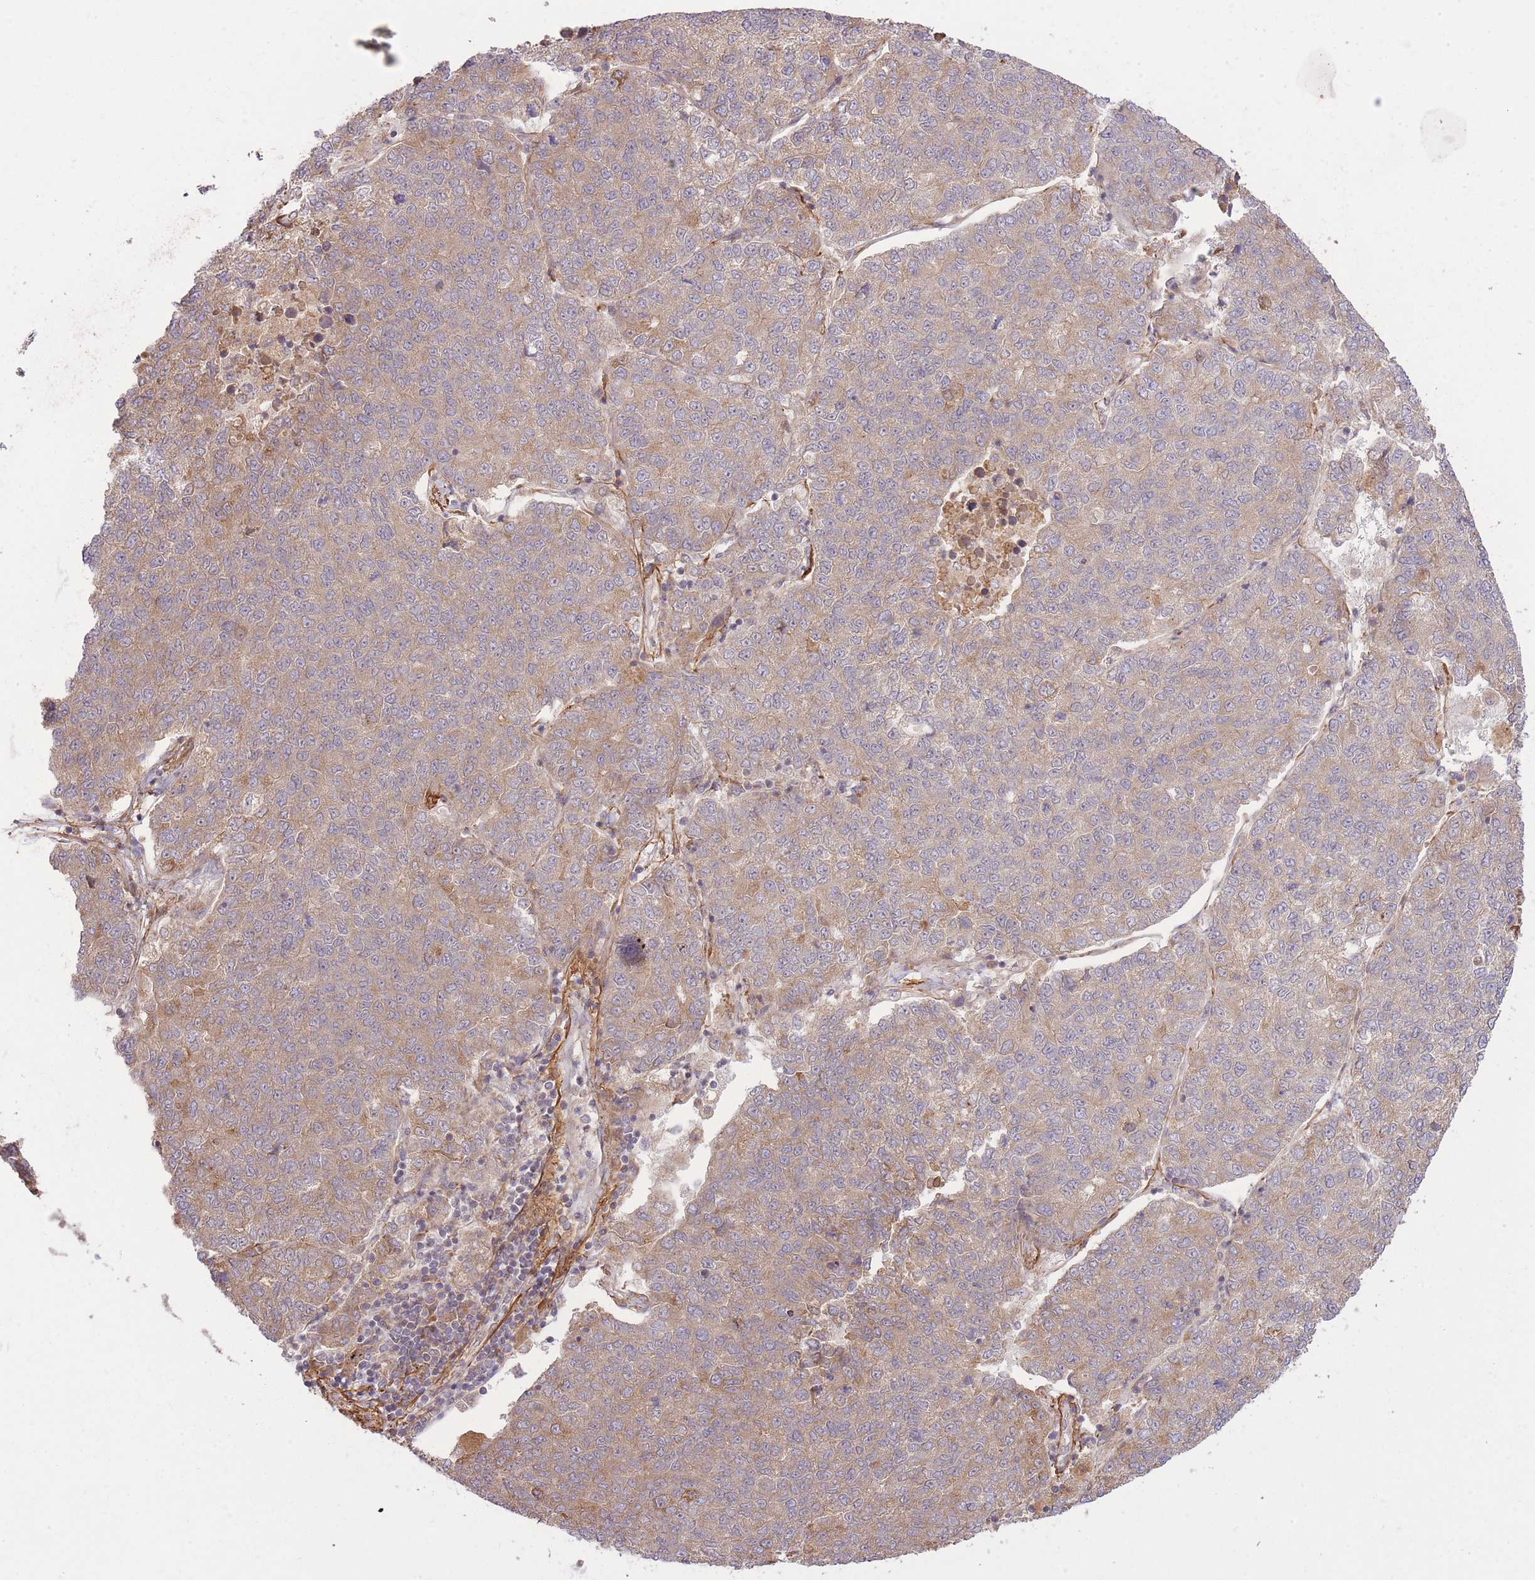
{"staining": {"intensity": "moderate", "quantity": "25%-75%", "location": "cytoplasmic/membranous"}, "tissue": "lung cancer", "cell_type": "Tumor cells", "image_type": "cancer", "snomed": [{"axis": "morphology", "description": "Adenocarcinoma, NOS"}, {"axis": "topography", "description": "Lung"}], "caption": "Protein expression analysis of human adenocarcinoma (lung) reveals moderate cytoplasmic/membranous staining in about 25%-75% of tumor cells.", "gene": "ZNF391", "patient": {"sex": "male", "age": 49}}